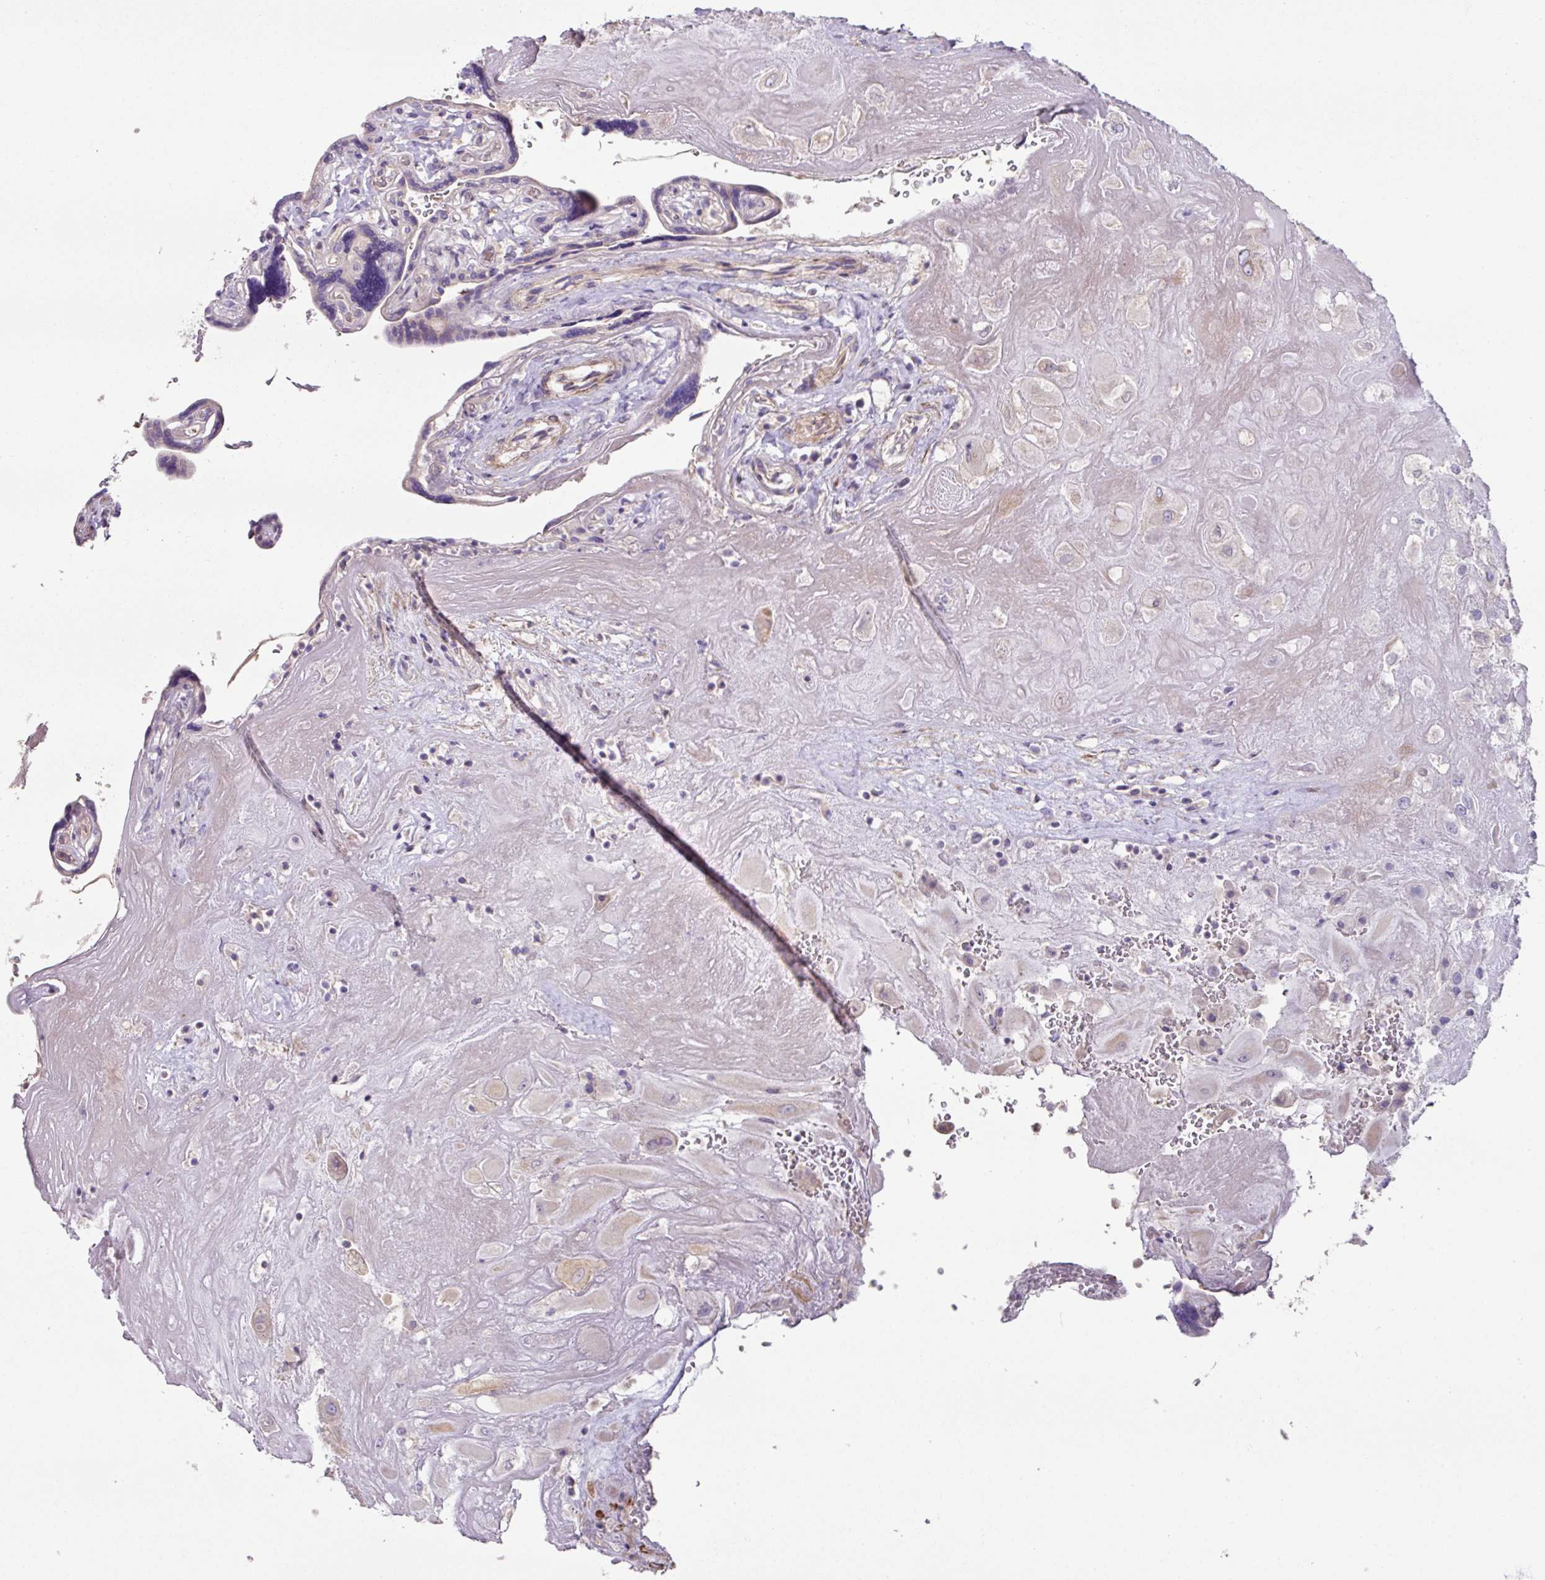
{"staining": {"intensity": "negative", "quantity": "none", "location": "none"}, "tissue": "placenta", "cell_type": "Decidual cells", "image_type": "normal", "snomed": [{"axis": "morphology", "description": "Normal tissue, NOS"}, {"axis": "topography", "description": "Placenta"}], "caption": "Benign placenta was stained to show a protein in brown. There is no significant positivity in decidual cells.", "gene": "MRRF", "patient": {"sex": "female", "age": 32}}